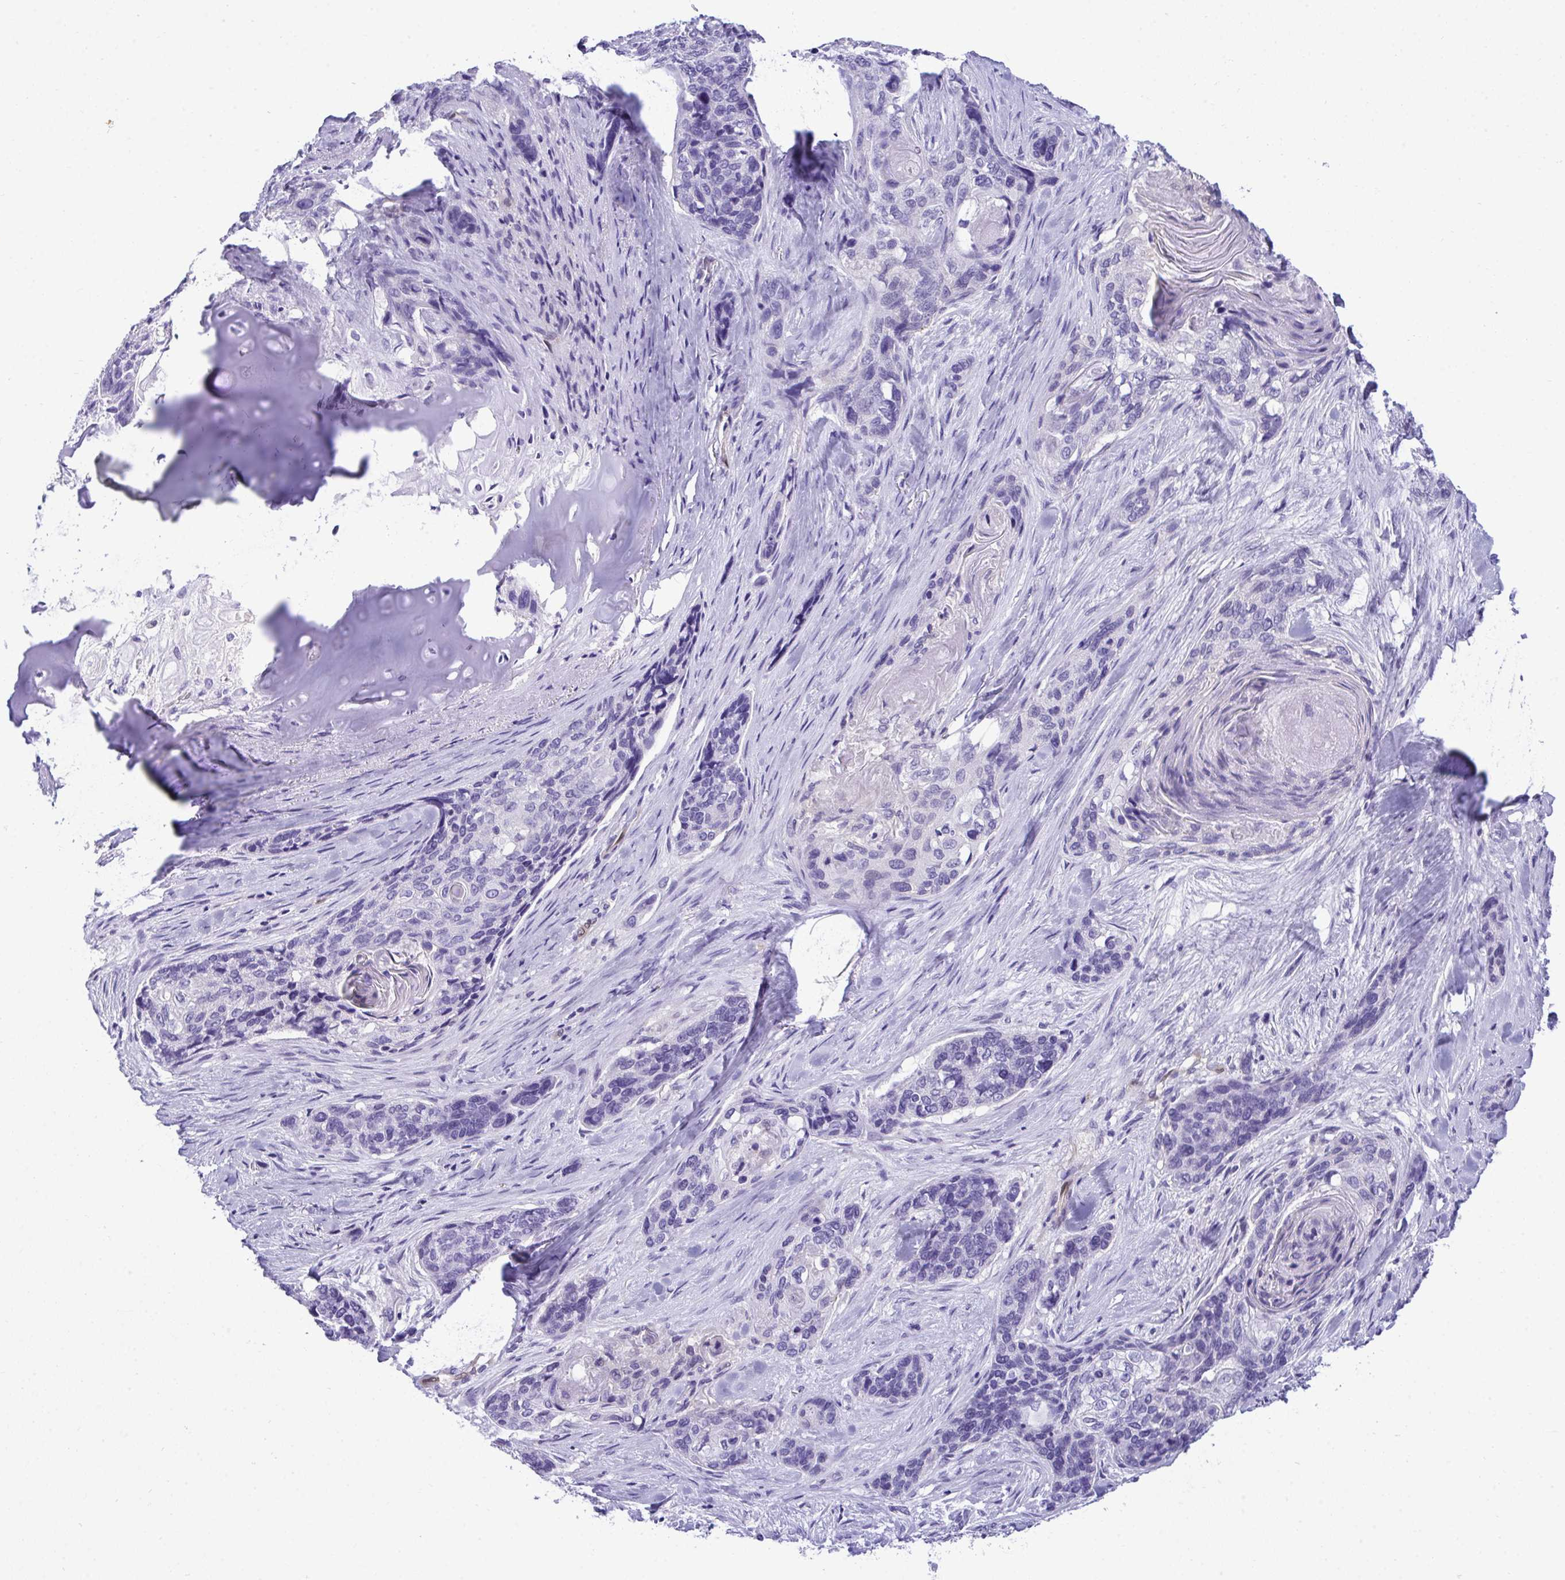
{"staining": {"intensity": "negative", "quantity": "none", "location": "none"}, "tissue": "lung cancer", "cell_type": "Tumor cells", "image_type": "cancer", "snomed": [{"axis": "morphology", "description": "Squamous cell carcinoma, NOS"}, {"axis": "morphology", "description": "Squamous cell carcinoma, metastatic, NOS"}, {"axis": "topography", "description": "Lymph node"}, {"axis": "topography", "description": "Lung"}], "caption": "Immunohistochemistry of lung cancer (squamous cell carcinoma) exhibits no positivity in tumor cells.", "gene": "PGM2L1", "patient": {"sex": "male", "age": 41}}